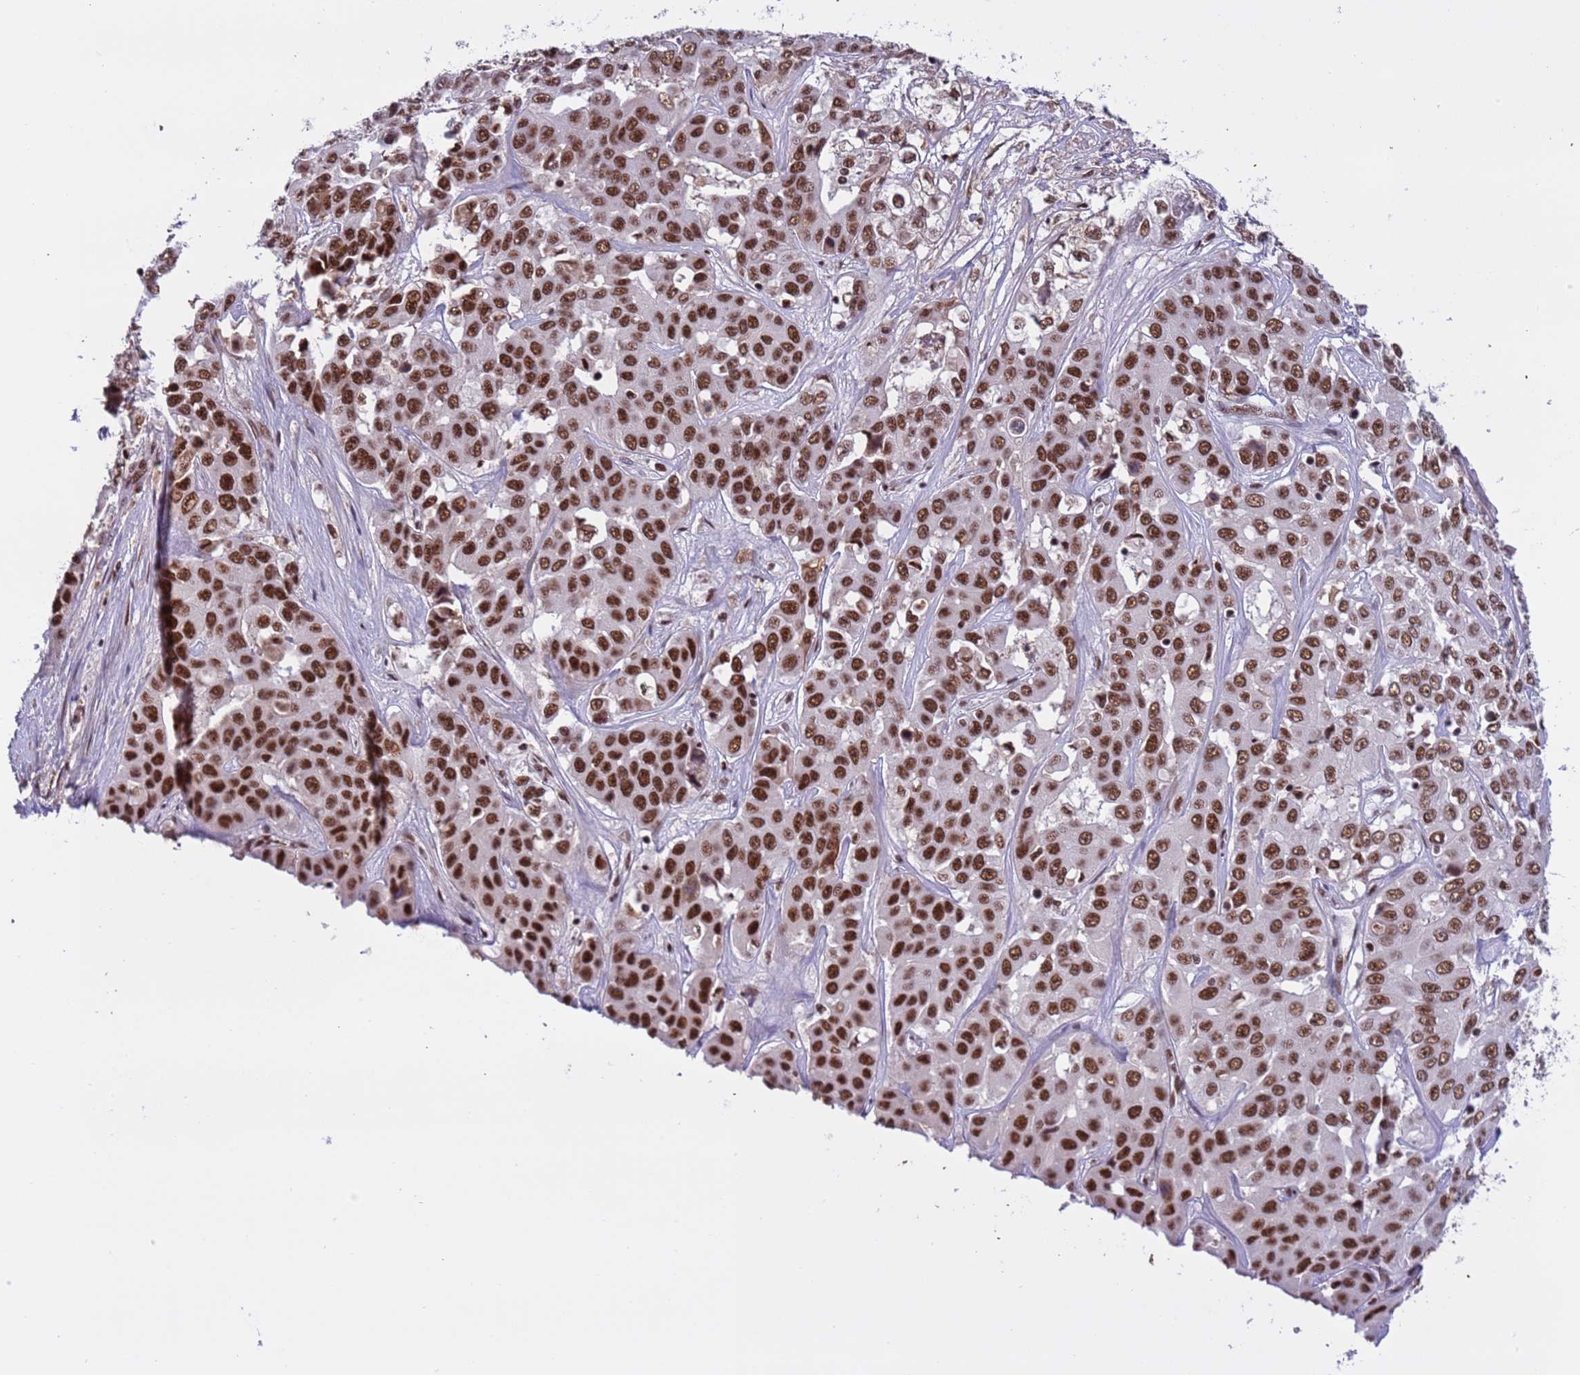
{"staining": {"intensity": "strong", "quantity": ">75%", "location": "nuclear"}, "tissue": "liver cancer", "cell_type": "Tumor cells", "image_type": "cancer", "snomed": [{"axis": "morphology", "description": "Cholangiocarcinoma"}, {"axis": "topography", "description": "Liver"}], "caption": "DAB immunohistochemical staining of liver cancer exhibits strong nuclear protein staining in approximately >75% of tumor cells.", "gene": "SRRT", "patient": {"sex": "female", "age": 52}}